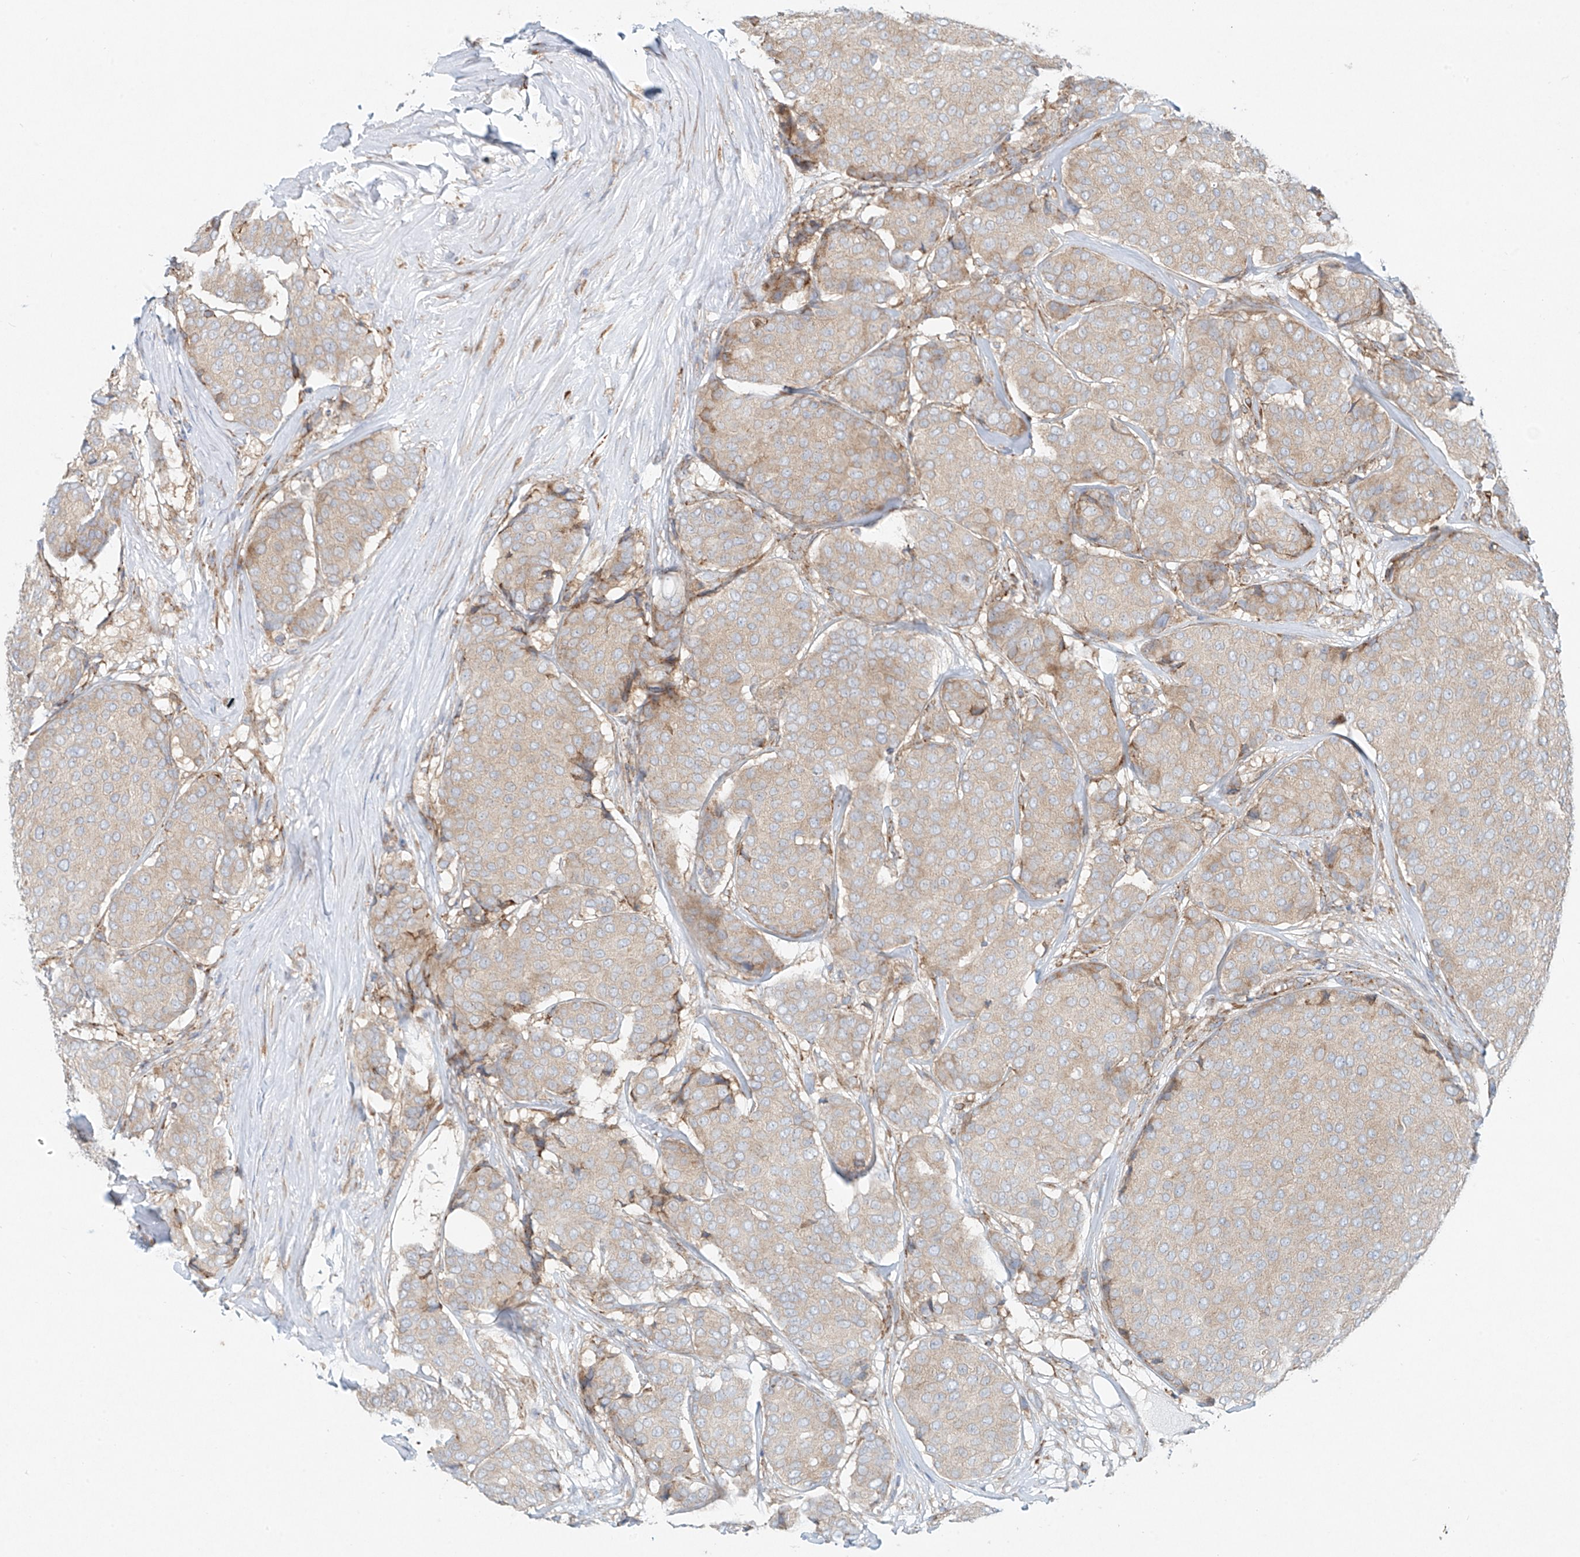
{"staining": {"intensity": "weak", "quantity": "<25%", "location": "cytoplasmic/membranous"}, "tissue": "breast cancer", "cell_type": "Tumor cells", "image_type": "cancer", "snomed": [{"axis": "morphology", "description": "Duct carcinoma"}, {"axis": "topography", "description": "Breast"}], "caption": "Human breast cancer stained for a protein using IHC shows no expression in tumor cells.", "gene": "EIPR1", "patient": {"sex": "female", "age": 75}}